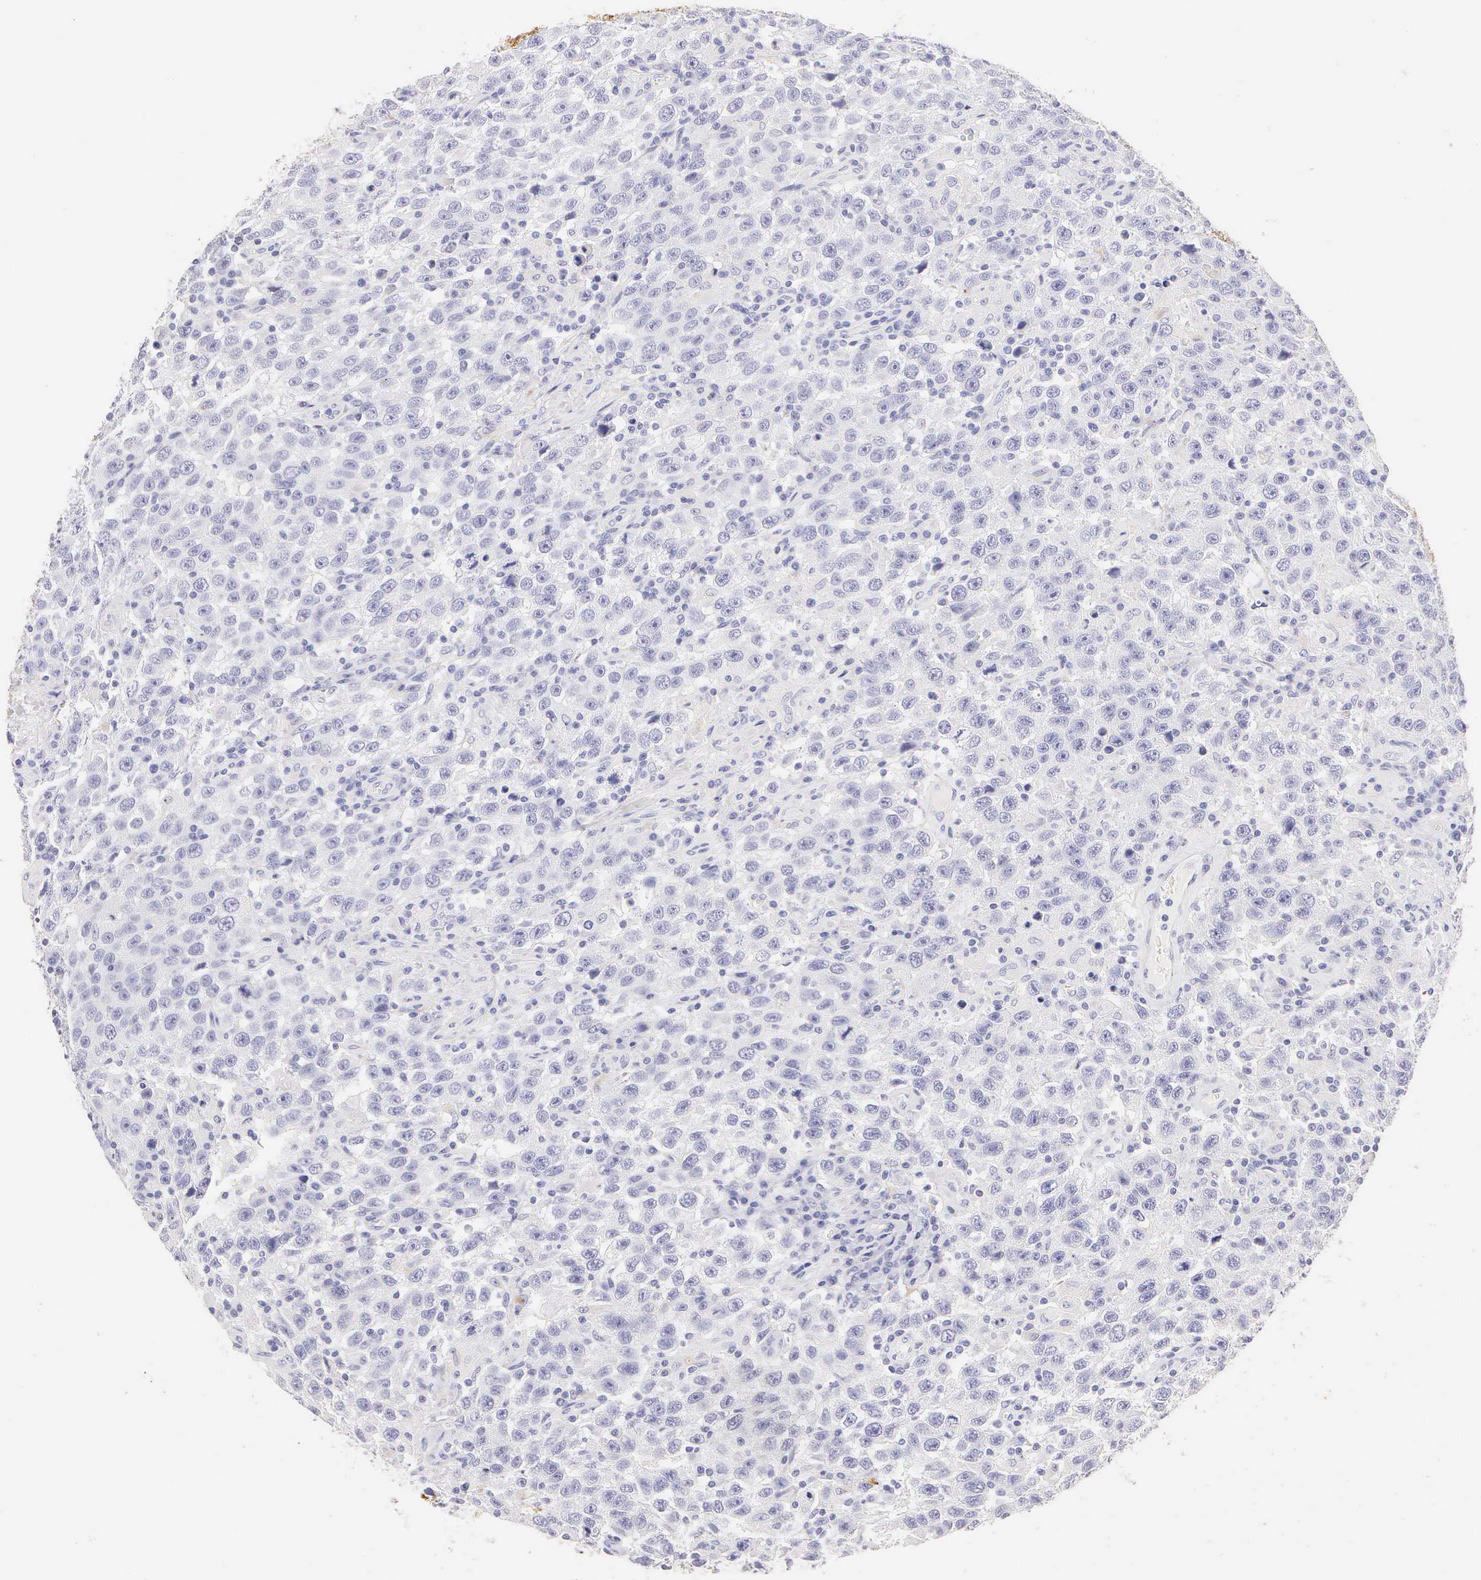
{"staining": {"intensity": "negative", "quantity": "none", "location": "none"}, "tissue": "testis cancer", "cell_type": "Tumor cells", "image_type": "cancer", "snomed": [{"axis": "morphology", "description": "Seminoma, NOS"}, {"axis": "topography", "description": "Testis"}], "caption": "The IHC photomicrograph has no significant staining in tumor cells of testis cancer tissue.", "gene": "KRT17", "patient": {"sex": "male", "age": 41}}